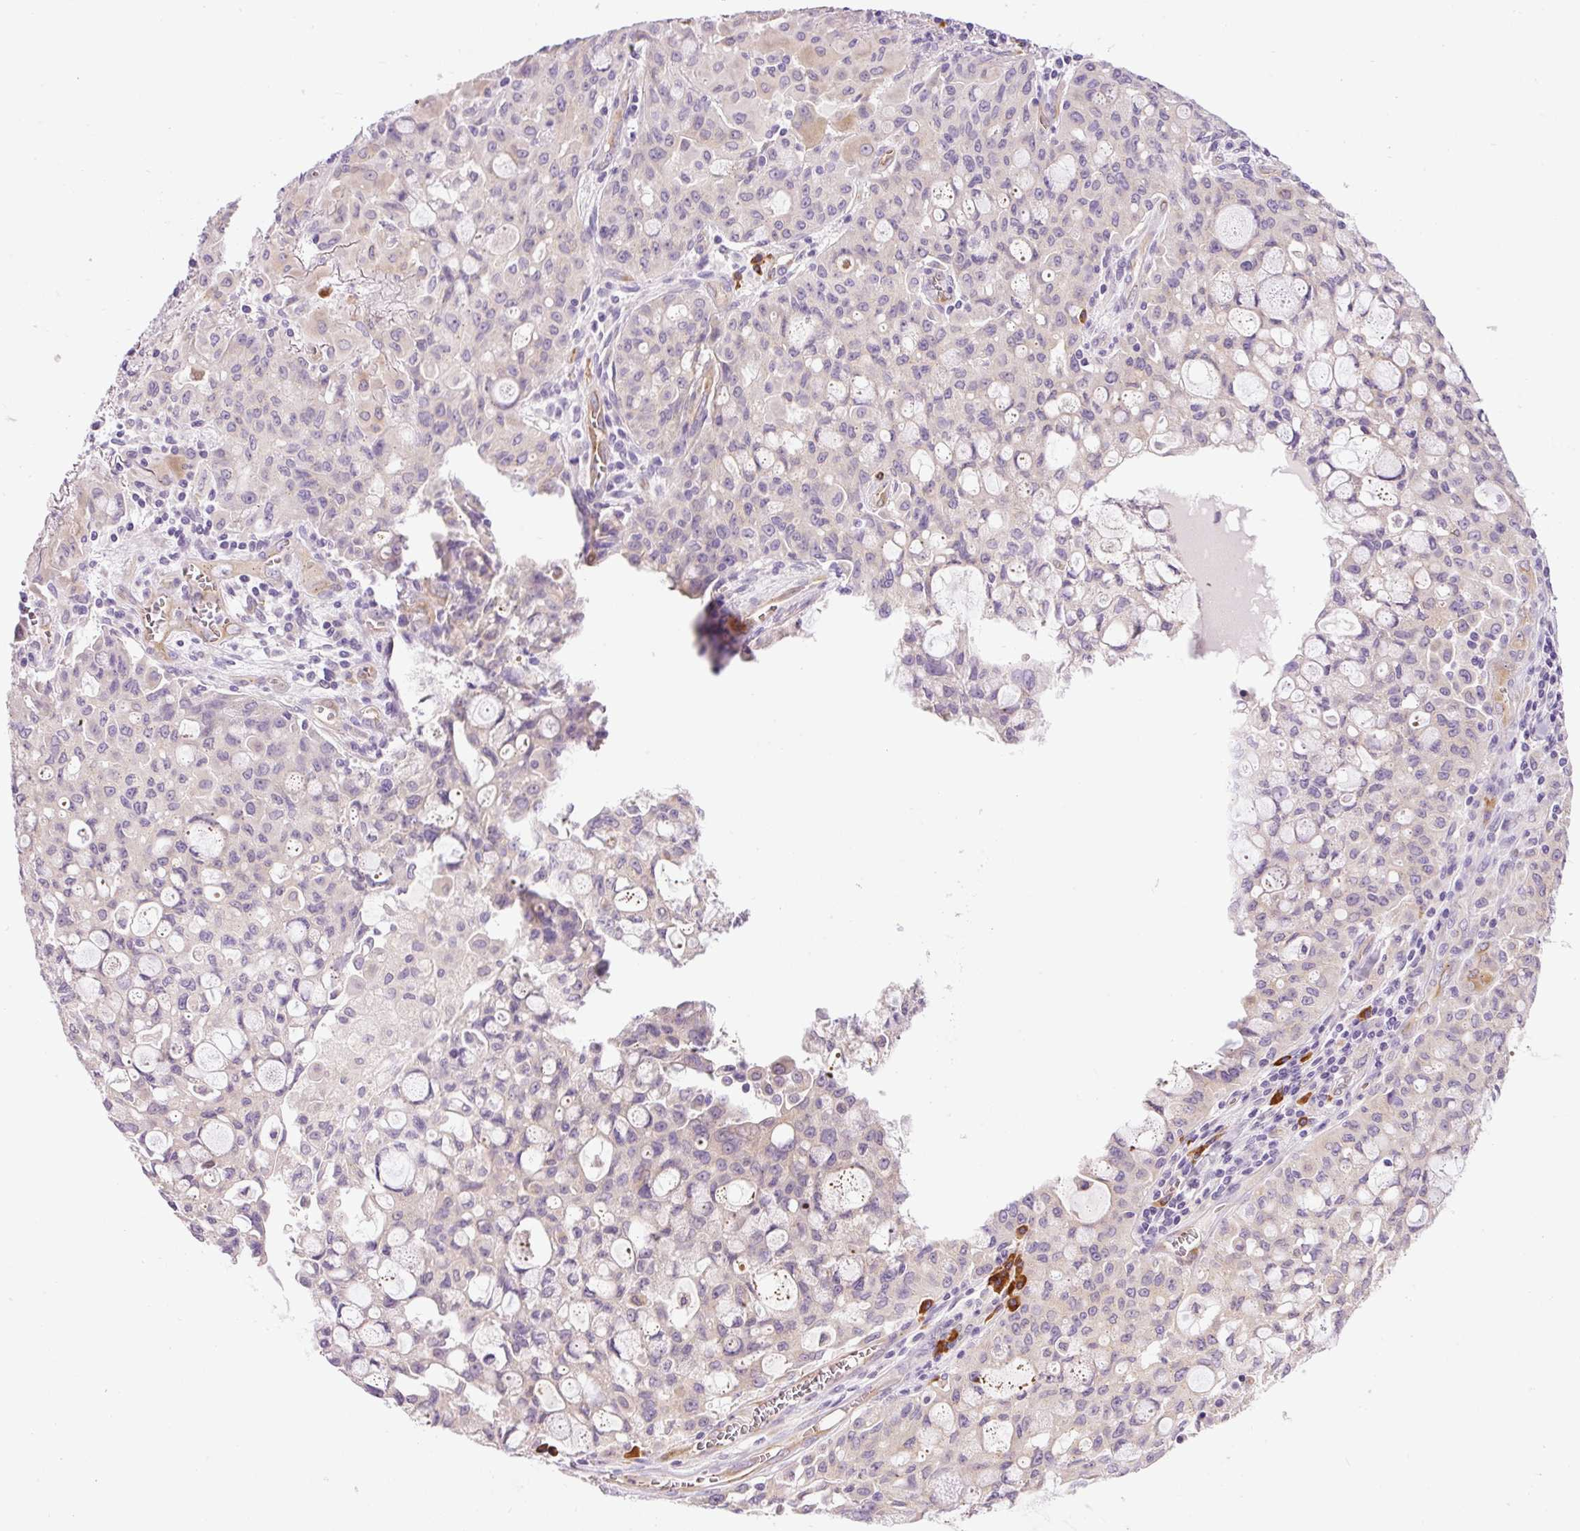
{"staining": {"intensity": "weak", "quantity": "<25%", "location": "cytoplasmic/membranous"}, "tissue": "lung cancer", "cell_type": "Tumor cells", "image_type": "cancer", "snomed": [{"axis": "morphology", "description": "Adenocarcinoma, NOS"}, {"axis": "topography", "description": "Lung"}], "caption": "Immunohistochemistry of human lung cancer (adenocarcinoma) reveals no staining in tumor cells.", "gene": "PNPLA5", "patient": {"sex": "female", "age": 44}}